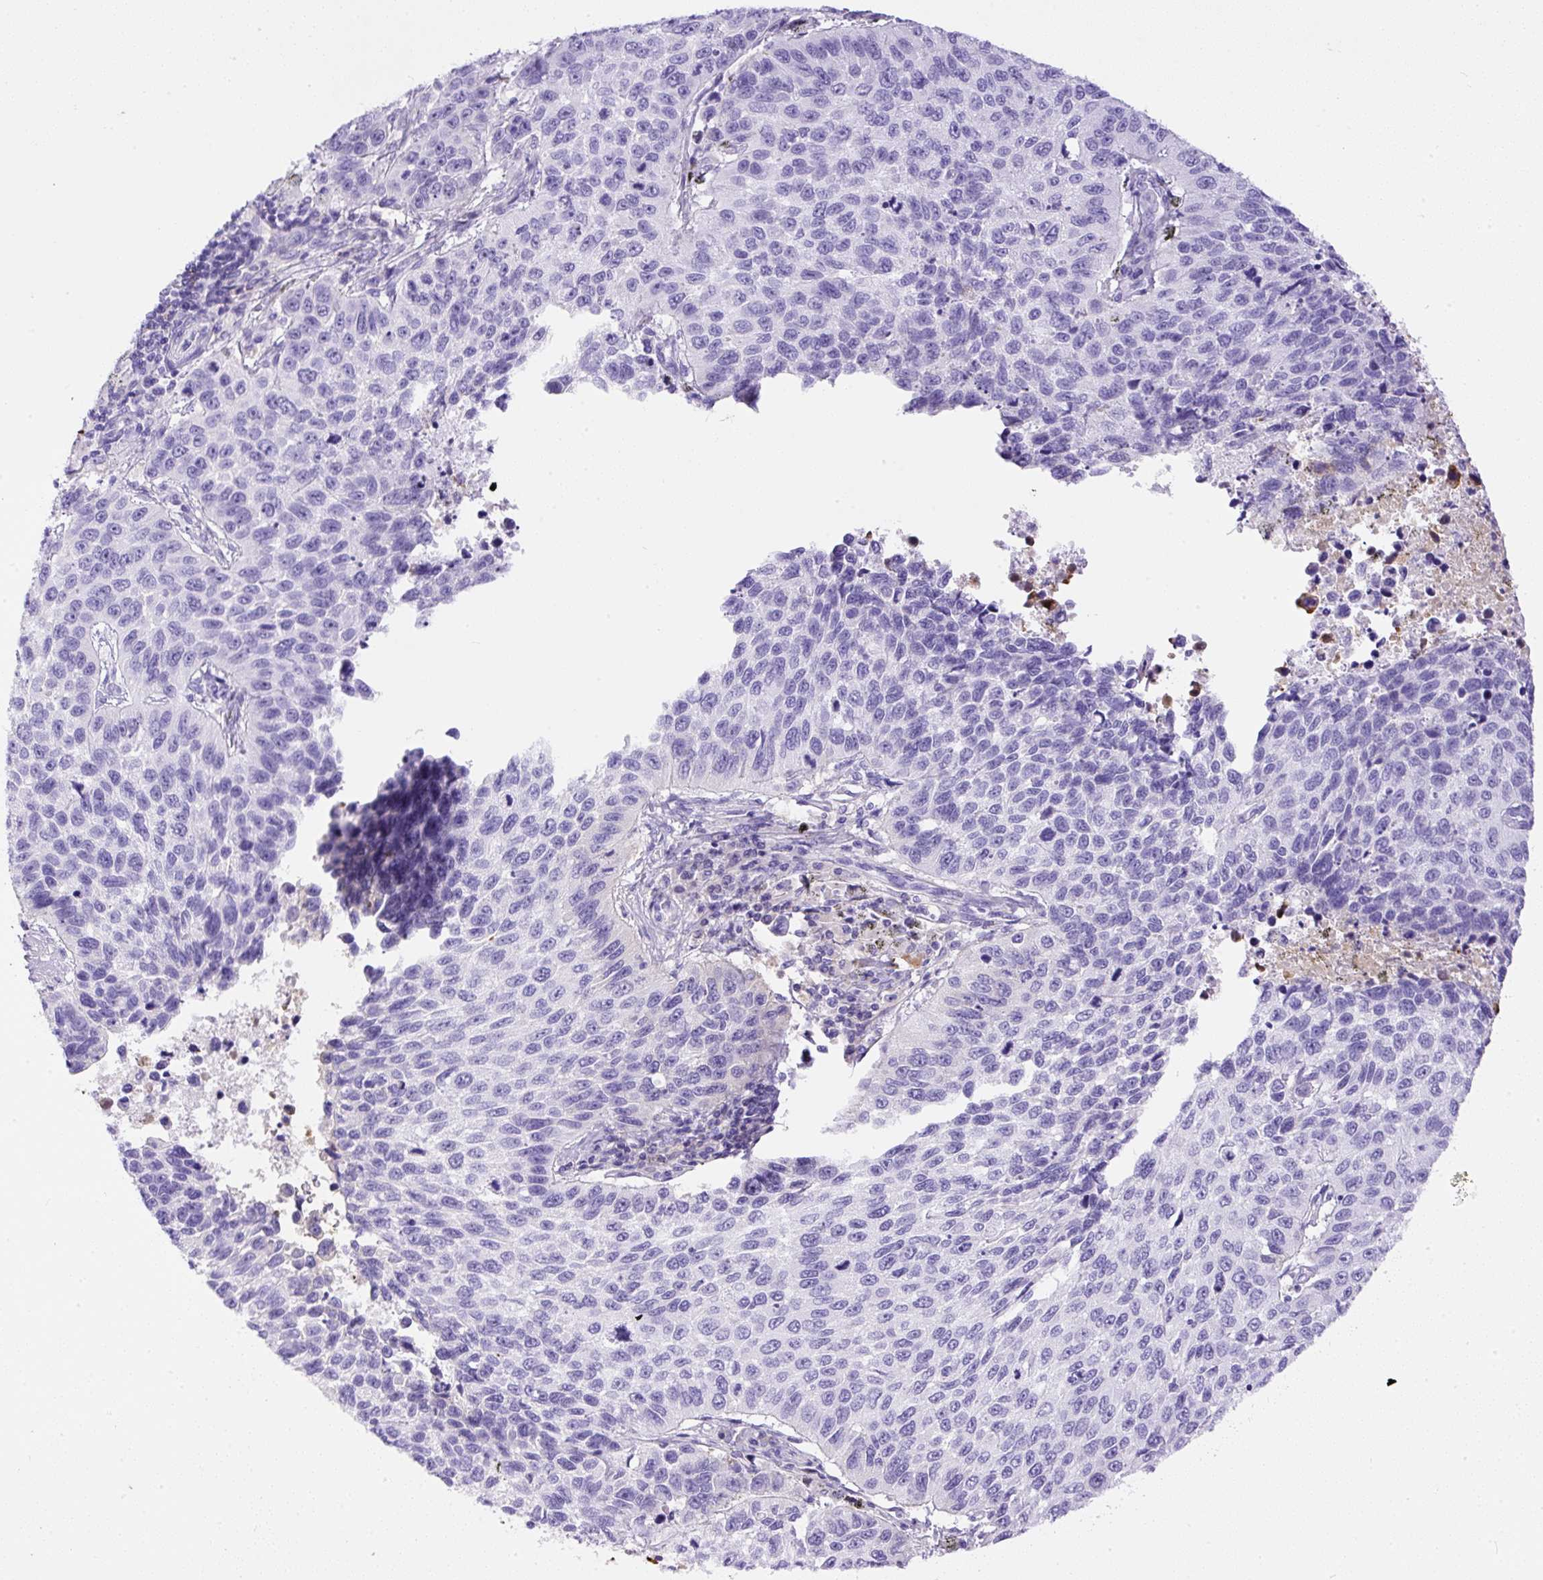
{"staining": {"intensity": "negative", "quantity": "none", "location": "none"}, "tissue": "lung cancer", "cell_type": "Tumor cells", "image_type": "cancer", "snomed": [{"axis": "morphology", "description": "Squamous cell carcinoma, NOS"}, {"axis": "topography", "description": "Lung"}], "caption": "DAB (3,3'-diaminobenzidine) immunohistochemical staining of lung cancer (squamous cell carcinoma) shows no significant positivity in tumor cells.", "gene": "APCS", "patient": {"sex": "male", "age": 62}}